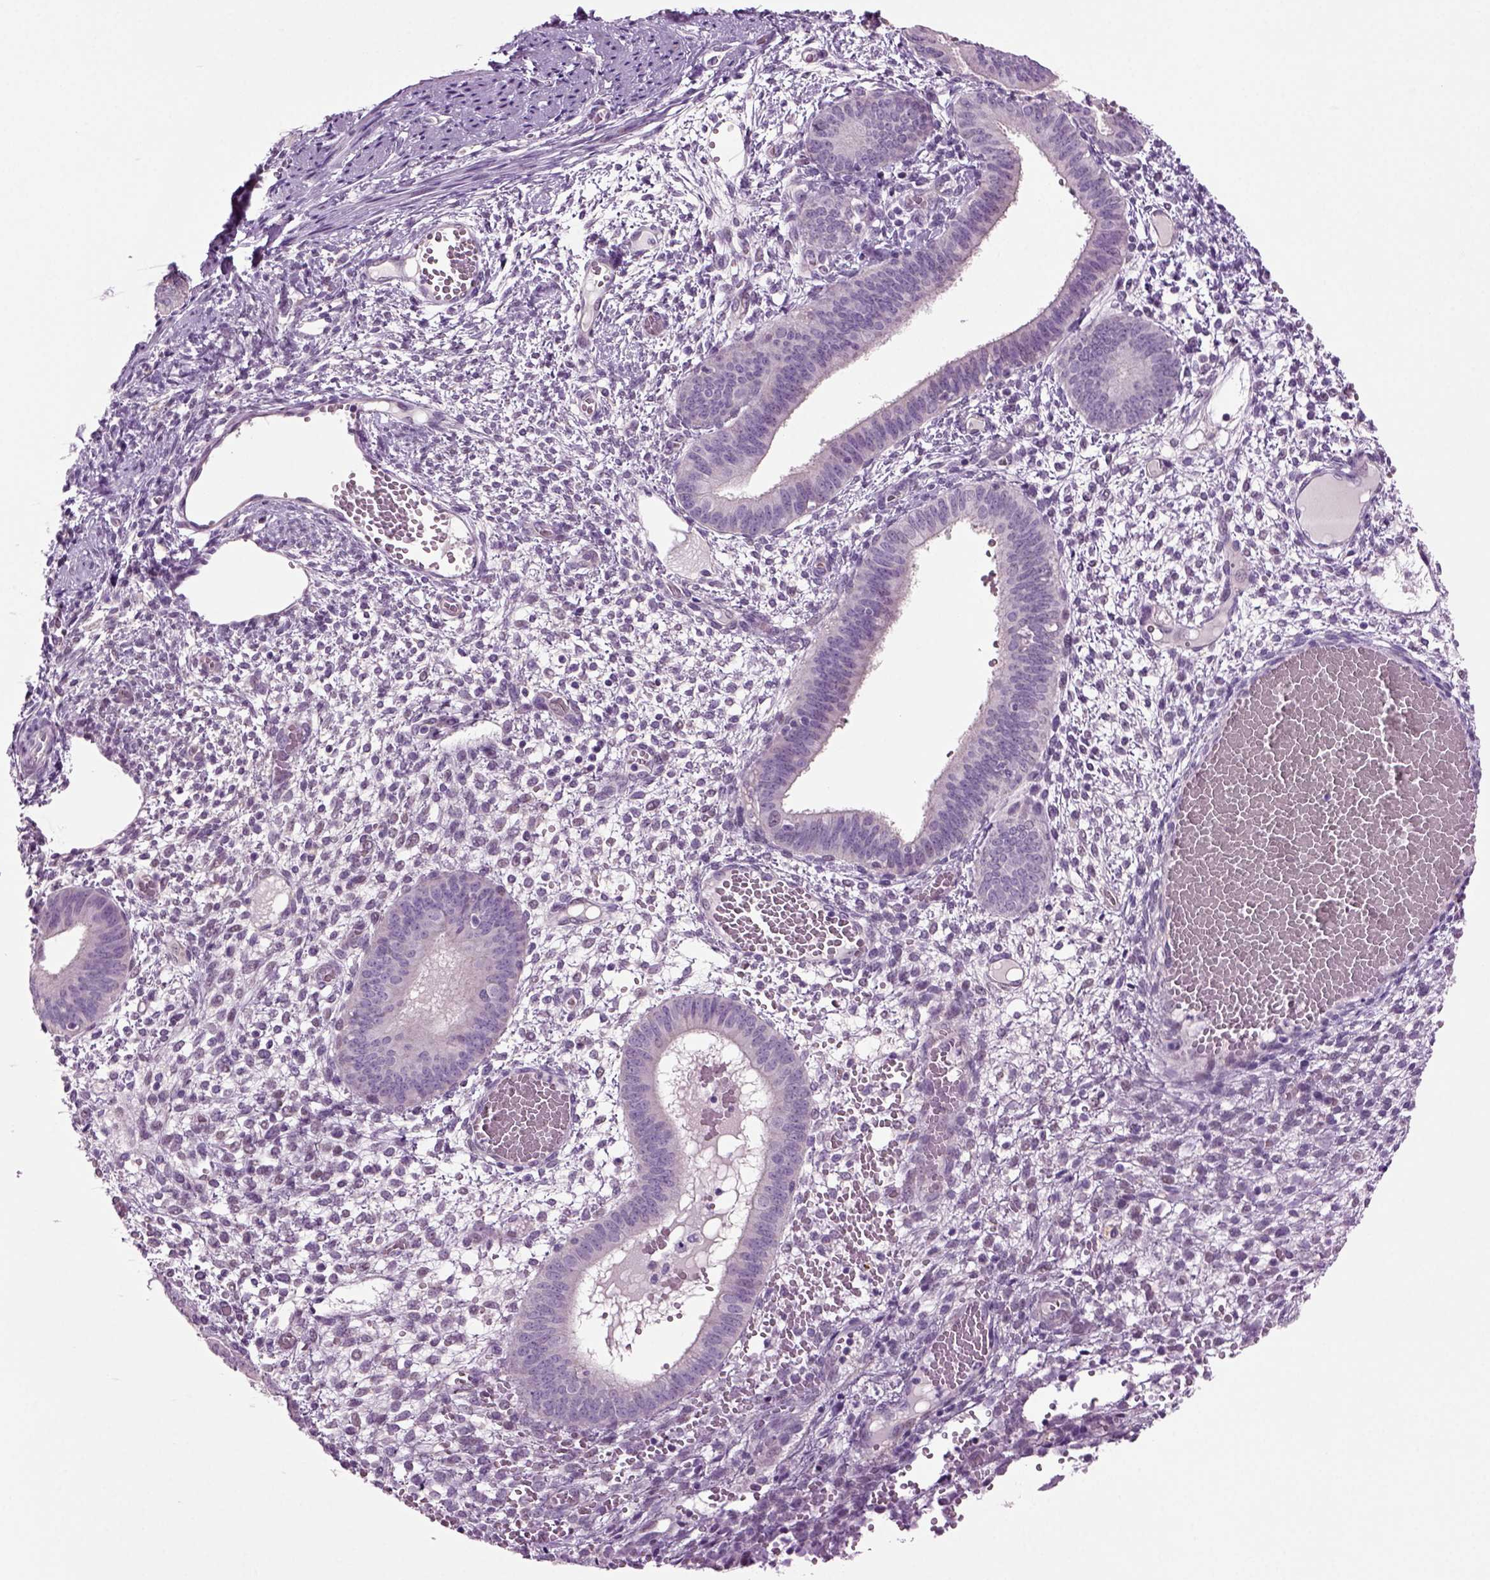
{"staining": {"intensity": "negative", "quantity": "none", "location": "none"}, "tissue": "endometrium", "cell_type": "Cells in endometrial stroma", "image_type": "normal", "snomed": [{"axis": "morphology", "description": "Normal tissue, NOS"}, {"axis": "topography", "description": "Endometrium"}], "caption": "This is a image of immunohistochemistry staining of benign endometrium, which shows no staining in cells in endometrial stroma. (Brightfield microscopy of DAB immunohistochemistry at high magnification).", "gene": "COL9A2", "patient": {"sex": "female", "age": 42}}